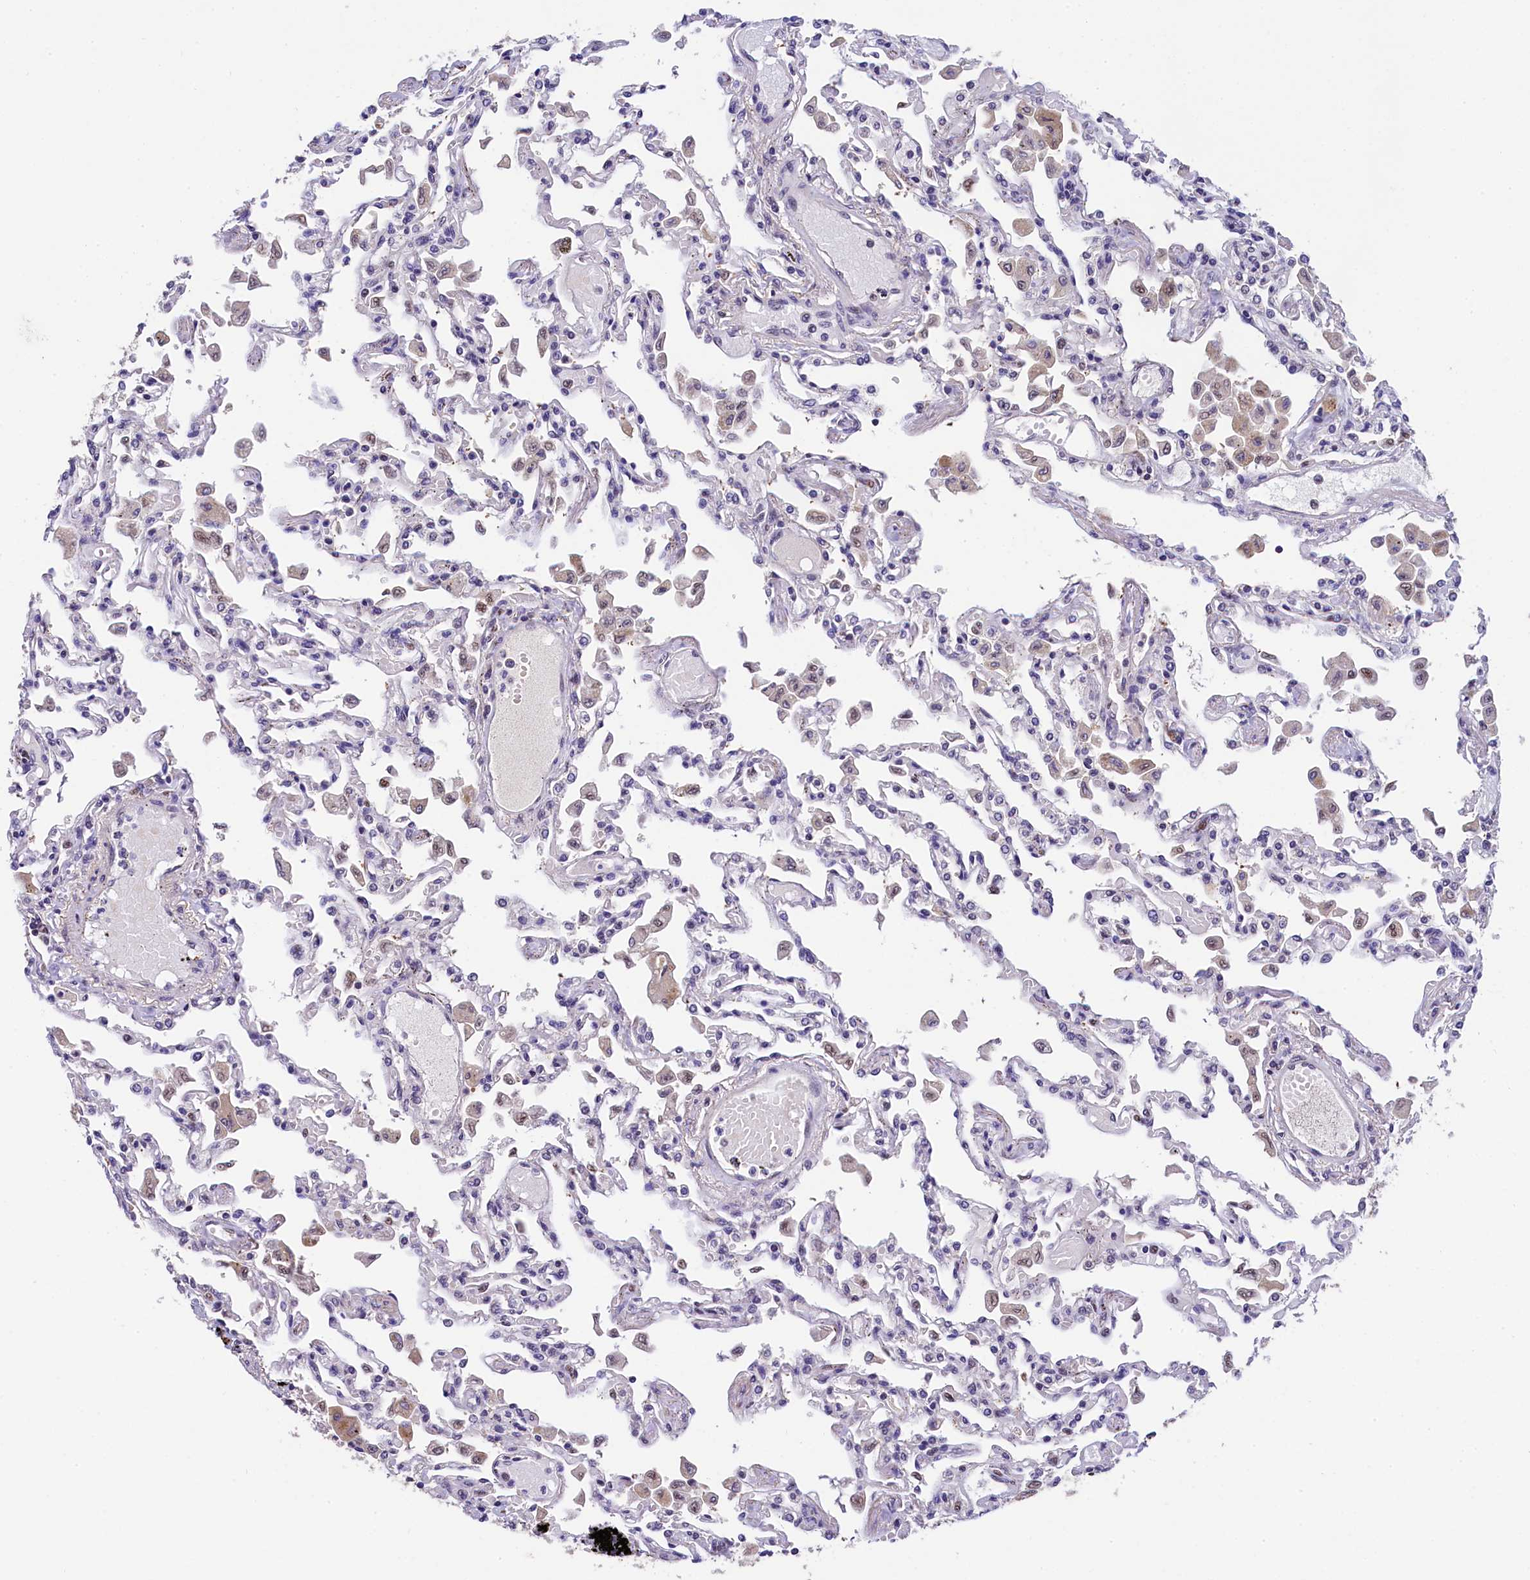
{"staining": {"intensity": "moderate", "quantity": "<25%", "location": "nuclear"}, "tissue": "lung", "cell_type": "Alveolar cells", "image_type": "normal", "snomed": [{"axis": "morphology", "description": "Normal tissue, NOS"}, {"axis": "topography", "description": "Bronchus"}, {"axis": "topography", "description": "Lung"}], "caption": "Alveolar cells exhibit low levels of moderate nuclear staining in approximately <25% of cells in normal lung.", "gene": "HECTD4", "patient": {"sex": "female", "age": 49}}